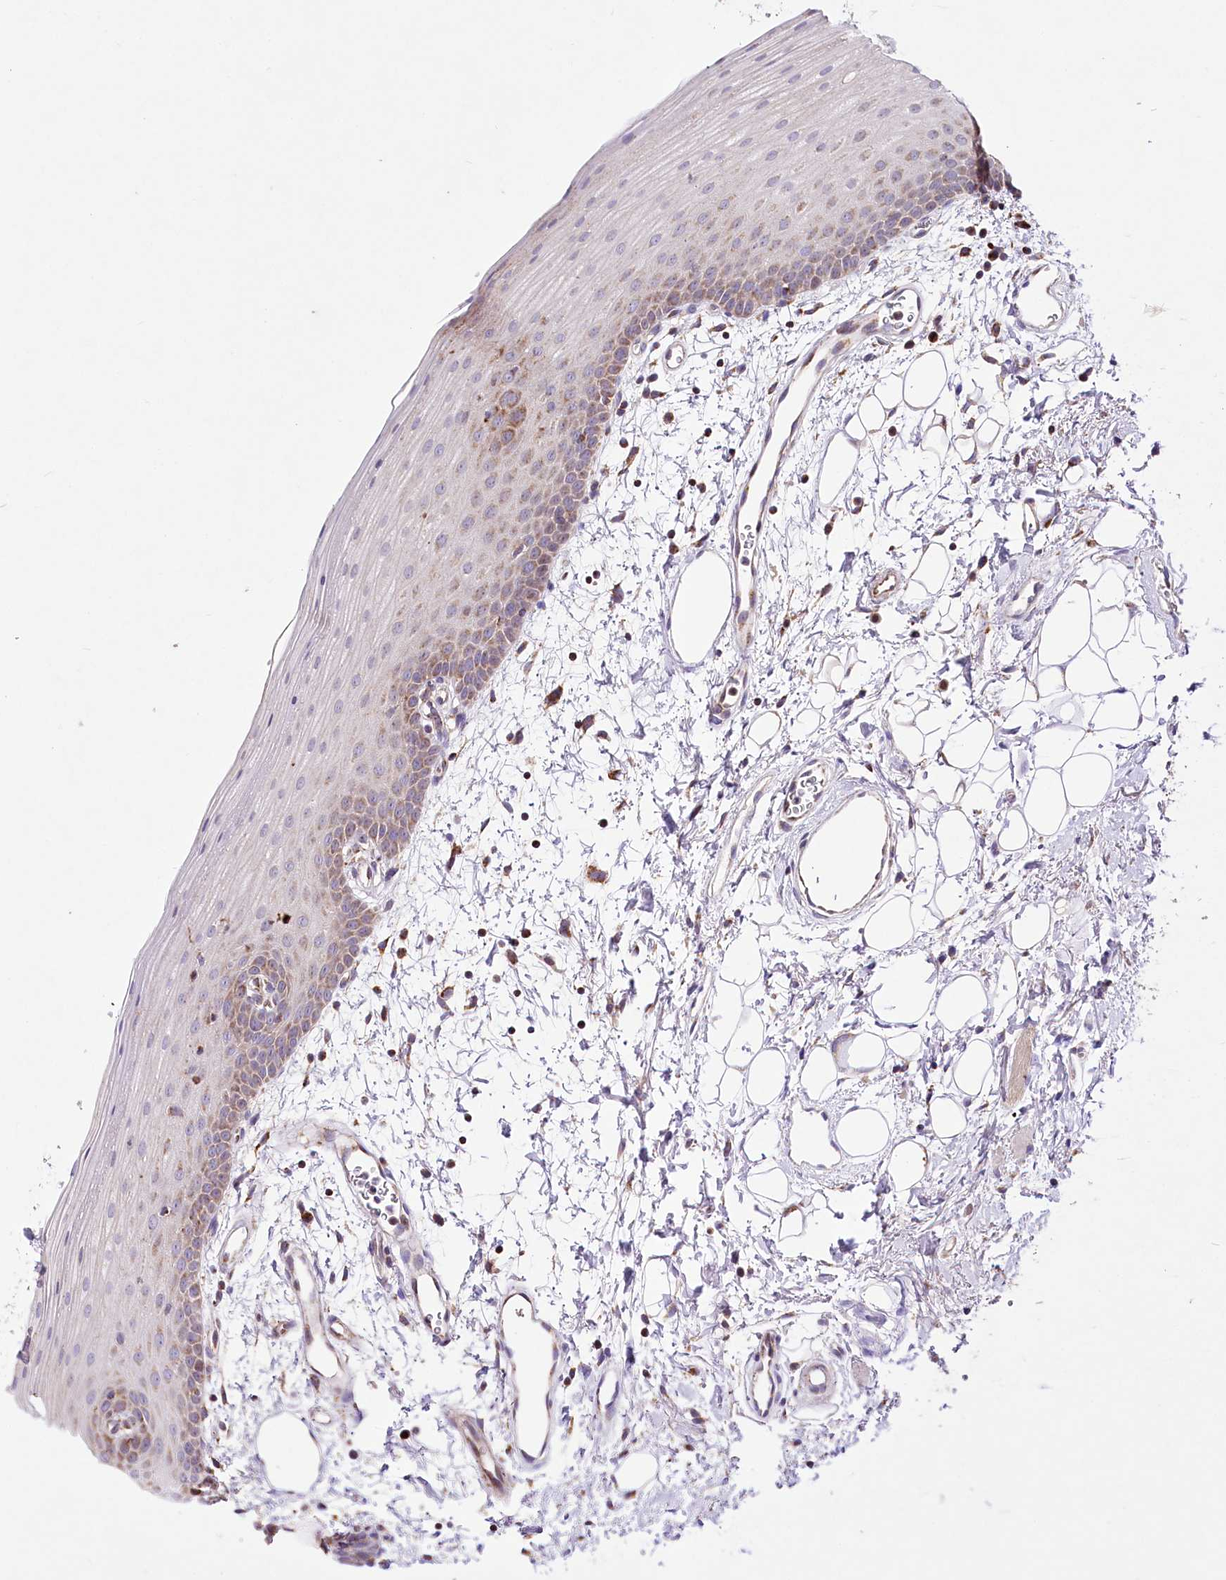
{"staining": {"intensity": "moderate", "quantity": "<25%", "location": "cytoplasmic/membranous"}, "tissue": "oral mucosa", "cell_type": "Squamous epithelial cells", "image_type": "normal", "snomed": [{"axis": "morphology", "description": "Normal tissue, NOS"}, {"axis": "topography", "description": "Oral tissue"}], "caption": "Moderate cytoplasmic/membranous positivity is identified in about <25% of squamous epithelial cells in unremarkable oral mucosa.", "gene": "ATE1", "patient": {"sex": "male", "age": 68}}